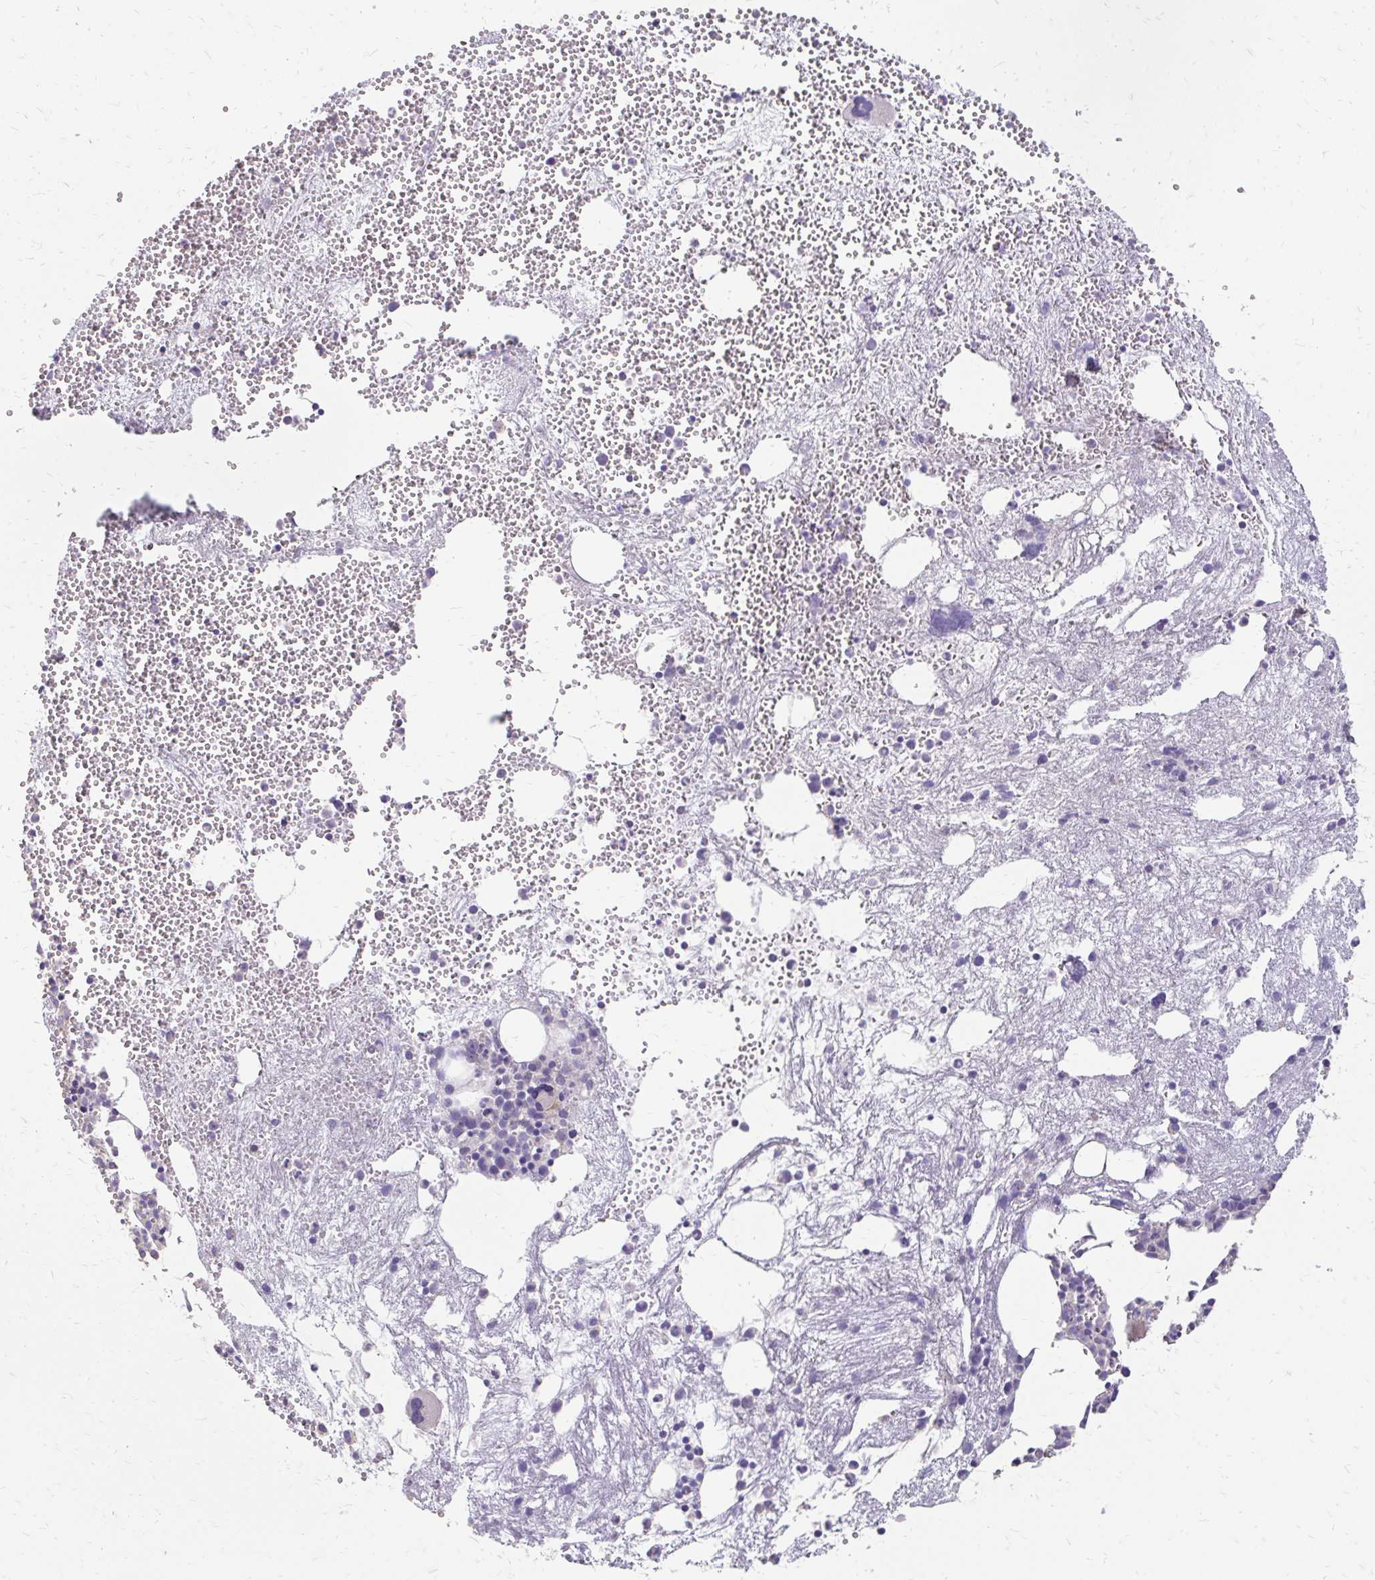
{"staining": {"intensity": "negative", "quantity": "none", "location": "none"}, "tissue": "bone marrow", "cell_type": "Hematopoietic cells", "image_type": "normal", "snomed": [{"axis": "morphology", "description": "Normal tissue, NOS"}, {"axis": "topography", "description": "Bone marrow"}], "caption": "Protein analysis of normal bone marrow shows no significant positivity in hematopoietic cells. (DAB IHC, high magnification).", "gene": "MYORG", "patient": {"sex": "female", "age": 57}}